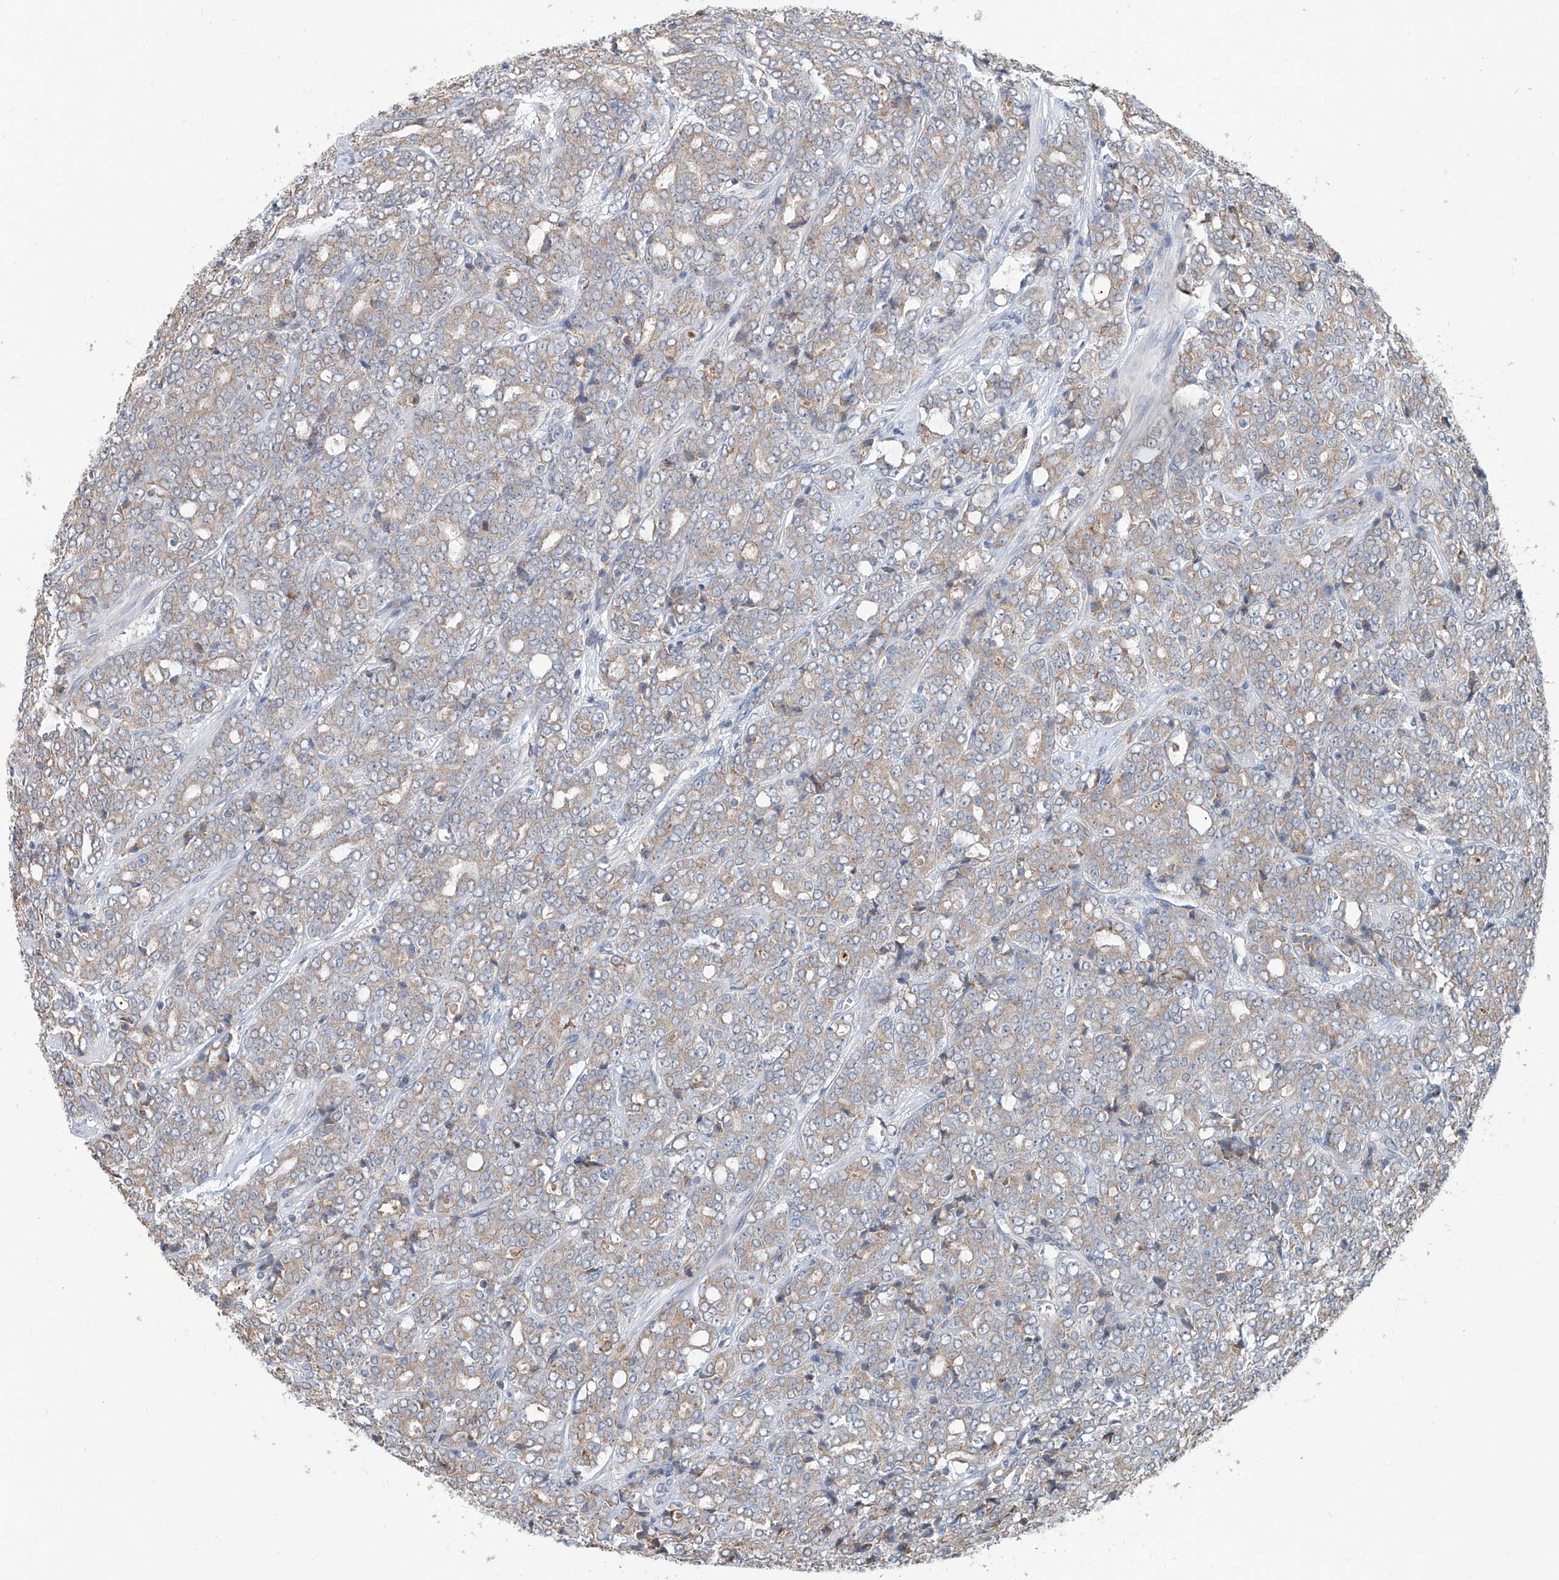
{"staining": {"intensity": "weak", "quantity": ">75%", "location": "cytoplasmic/membranous"}, "tissue": "prostate cancer", "cell_type": "Tumor cells", "image_type": "cancer", "snomed": [{"axis": "morphology", "description": "Adenocarcinoma, High grade"}, {"axis": "topography", "description": "Prostate"}], "caption": "Protein expression analysis of prostate cancer shows weak cytoplasmic/membranous positivity in approximately >75% of tumor cells.", "gene": "KCNK10", "patient": {"sex": "male", "age": 62}}